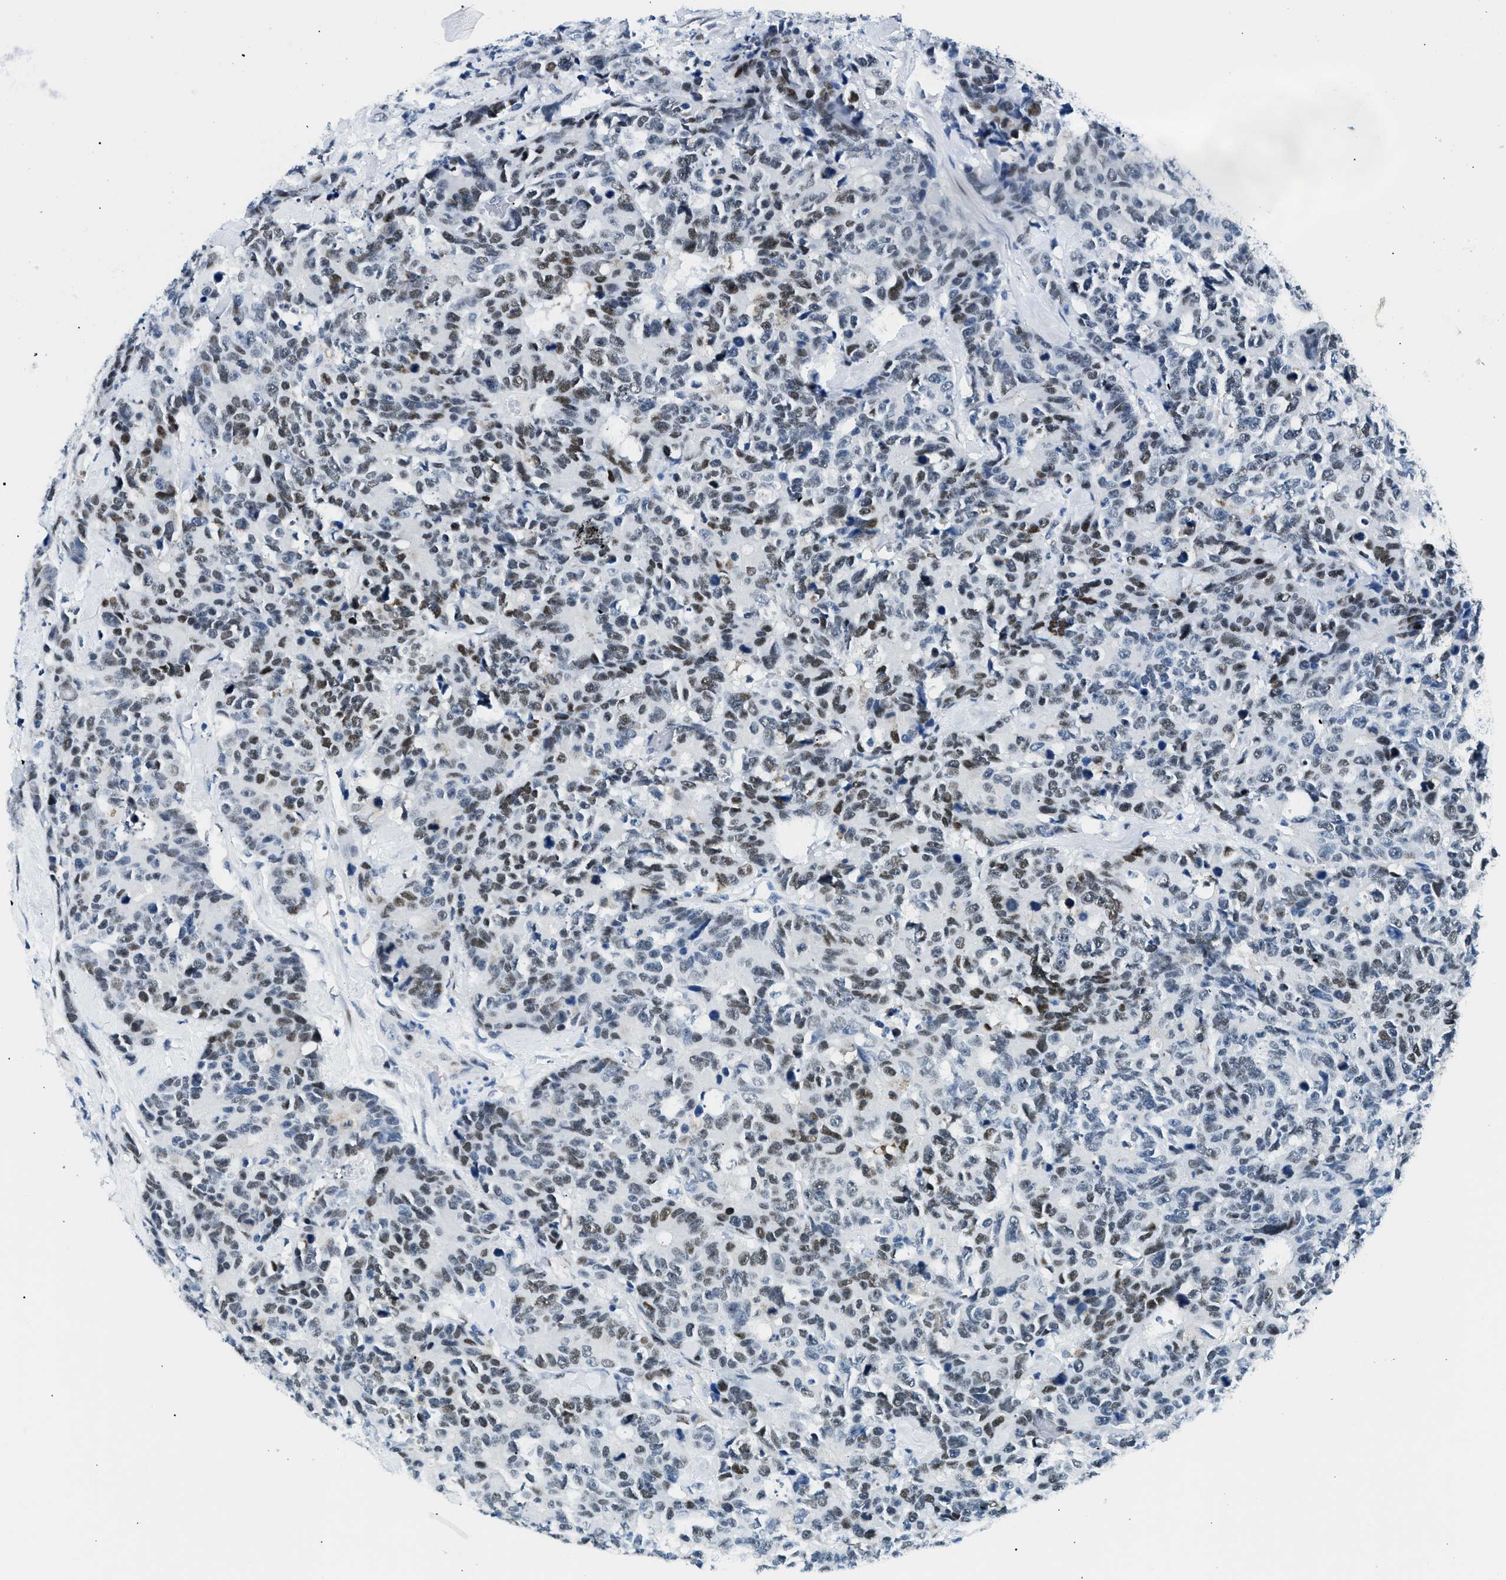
{"staining": {"intensity": "moderate", "quantity": "25%-75%", "location": "nuclear"}, "tissue": "colorectal cancer", "cell_type": "Tumor cells", "image_type": "cancer", "snomed": [{"axis": "morphology", "description": "Adenocarcinoma, NOS"}, {"axis": "topography", "description": "Colon"}], "caption": "This histopathology image exhibits adenocarcinoma (colorectal) stained with immunohistochemistry to label a protein in brown. The nuclear of tumor cells show moderate positivity for the protein. Nuclei are counter-stained blue.", "gene": "SMARCC1", "patient": {"sex": "female", "age": 86}}